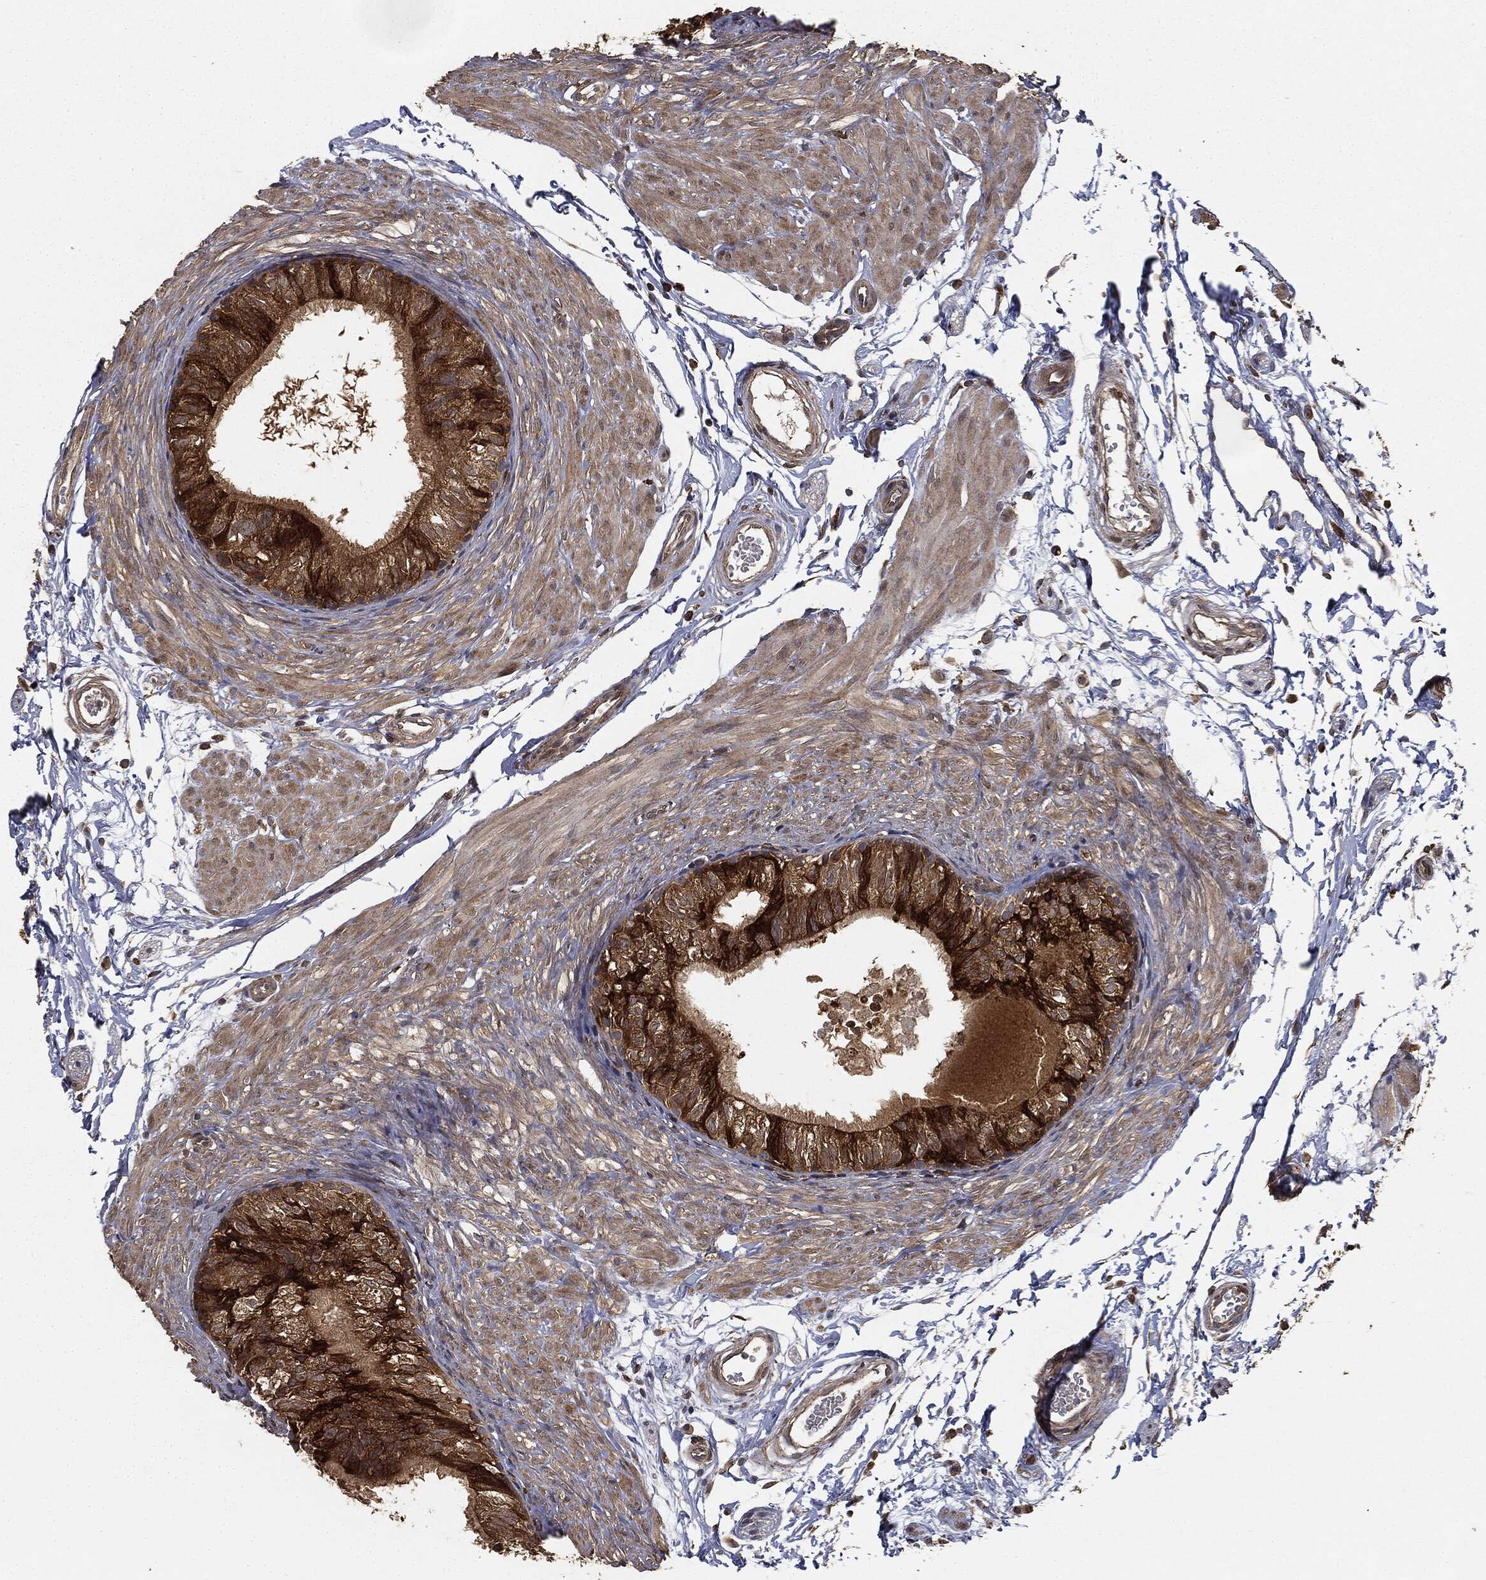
{"staining": {"intensity": "strong", "quantity": ">75%", "location": "cytoplasmic/membranous"}, "tissue": "epididymis", "cell_type": "Glandular cells", "image_type": "normal", "snomed": [{"axis": "morphology", "description": "Normal tissue, NOS"}, {"axis": "topography", "description": "Epididymis"}], "caption": "DAB immunohistochemical staining of benign epididymis displays strong cytoplasmic/membranous protein staining in about >75% of glandular cells.", "gene": "MIER2", "patient": {"sex": "male", "age": 22}}